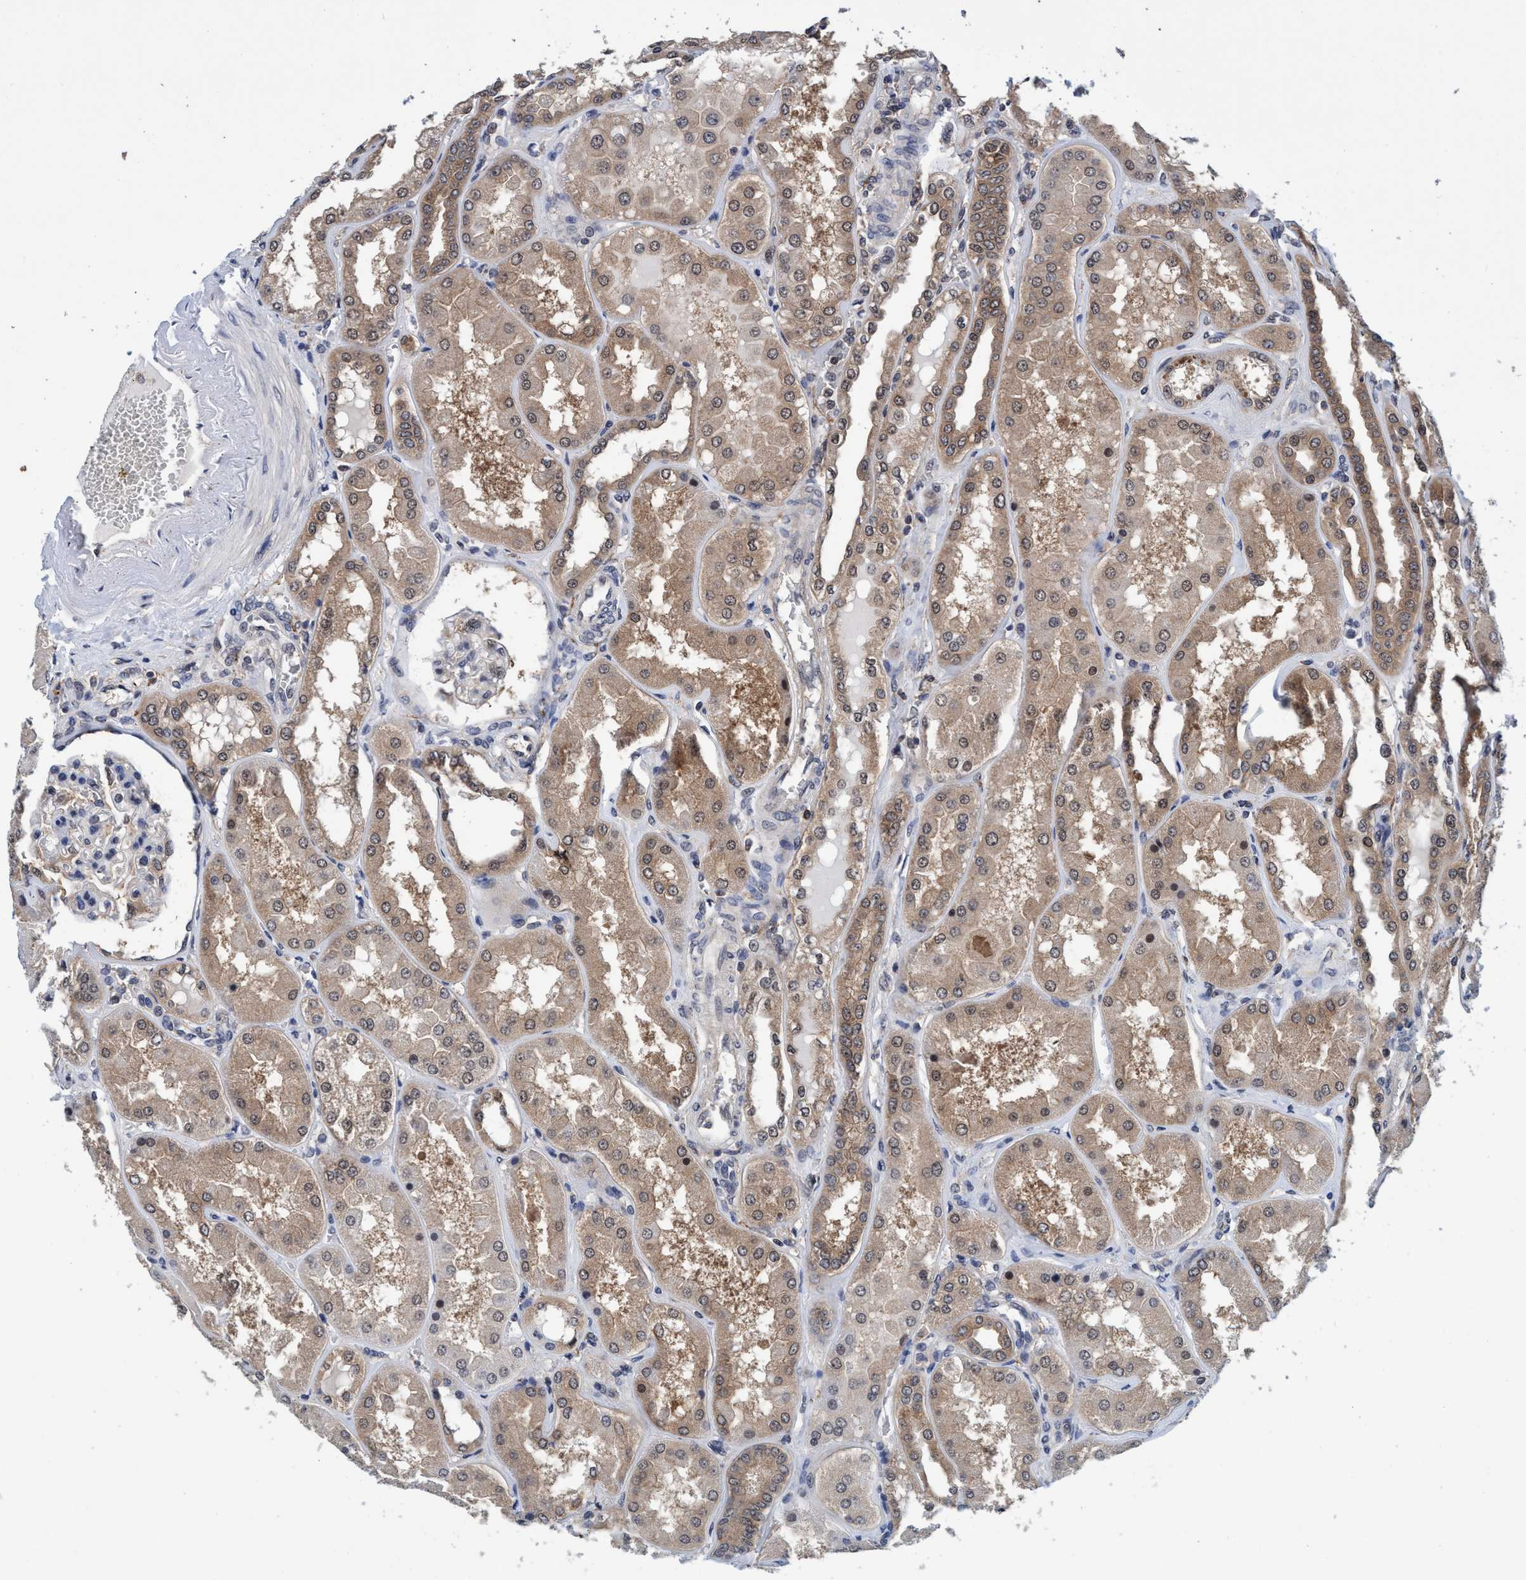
{"staining": {"intensity": "weak", "quantity": "25%-75%", "location": "cytoplasmic/membranous"}, "tissue": "kidney", "cell_type": "Cells in glomeruli", "image_type": "normal", "snomed": [{"axis": "morphology", "description": "Normal tissue, NOS"}, {"axis": "topography", "description": "Kidney"}], "caption": "IHC (DAB (3,3'-diaminobenzidine)) staining of normal kidney shows weak cytoplasmic/membranous protein staining in approximately 25%-75% of cells in glomeruli.", "gene": "PSMD12", "patient": {"sex": "female", "age": 56}}